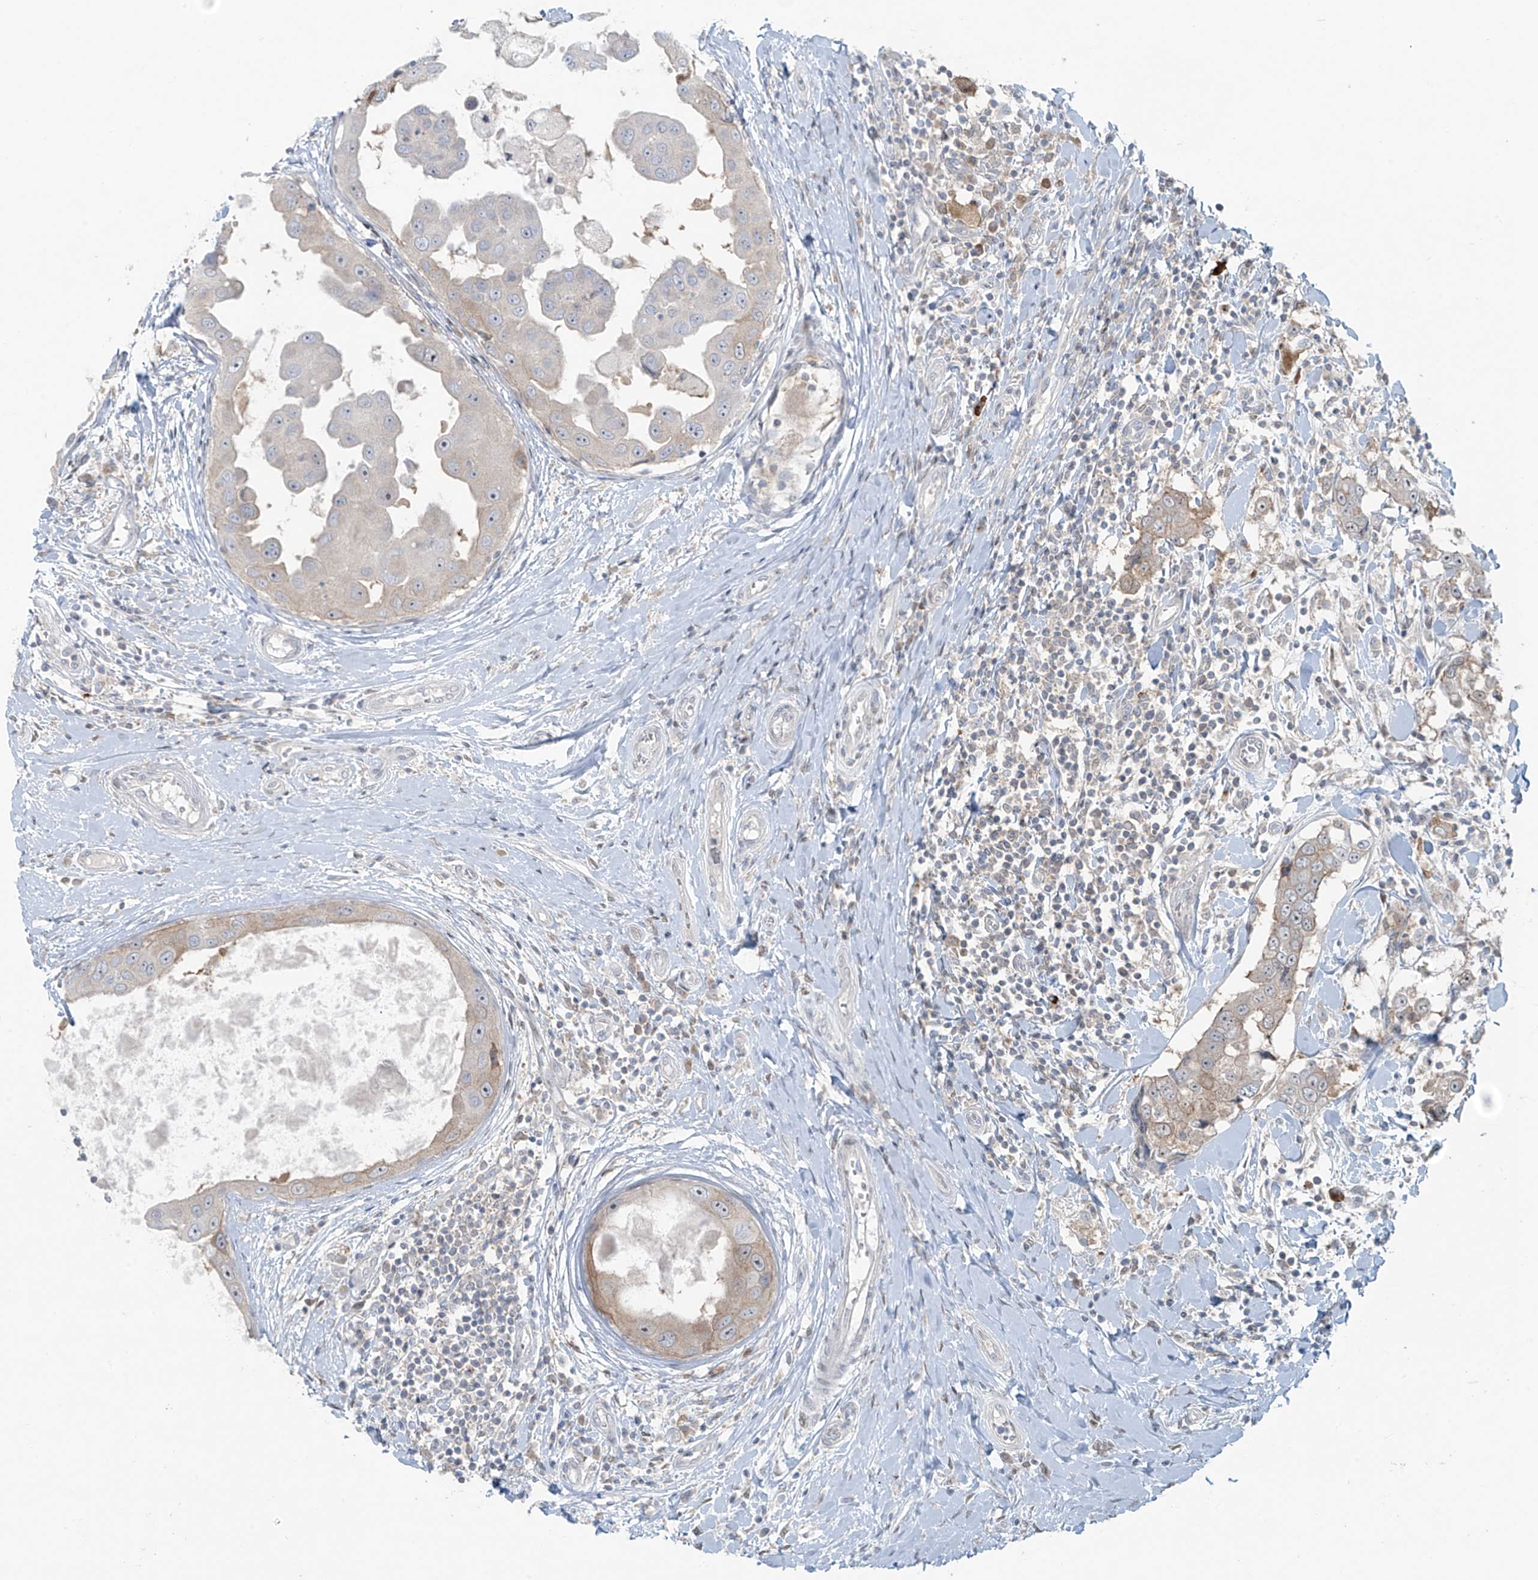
{"staining": {"intensity": "weak", "quantity": "25%-75%", "location": "cytoplasmic/membranous"}, "tissue": "breast cancer", "cell_type": "Tumor cells", "image_type": "cancer", "snomed": [{"axis": "morphology", "description": "Duct carcinoma"}, {"axis": "topography", "description": "Breast"}], "caption": "High-power microscopy captured an IHC photomicrograph of breast cancer, revealing weak cytoplasmic/membranous expression in about 25%-75% of tumor cells.", "gene": "PPAT", "patient": {"sex": "female", "age": 27}}